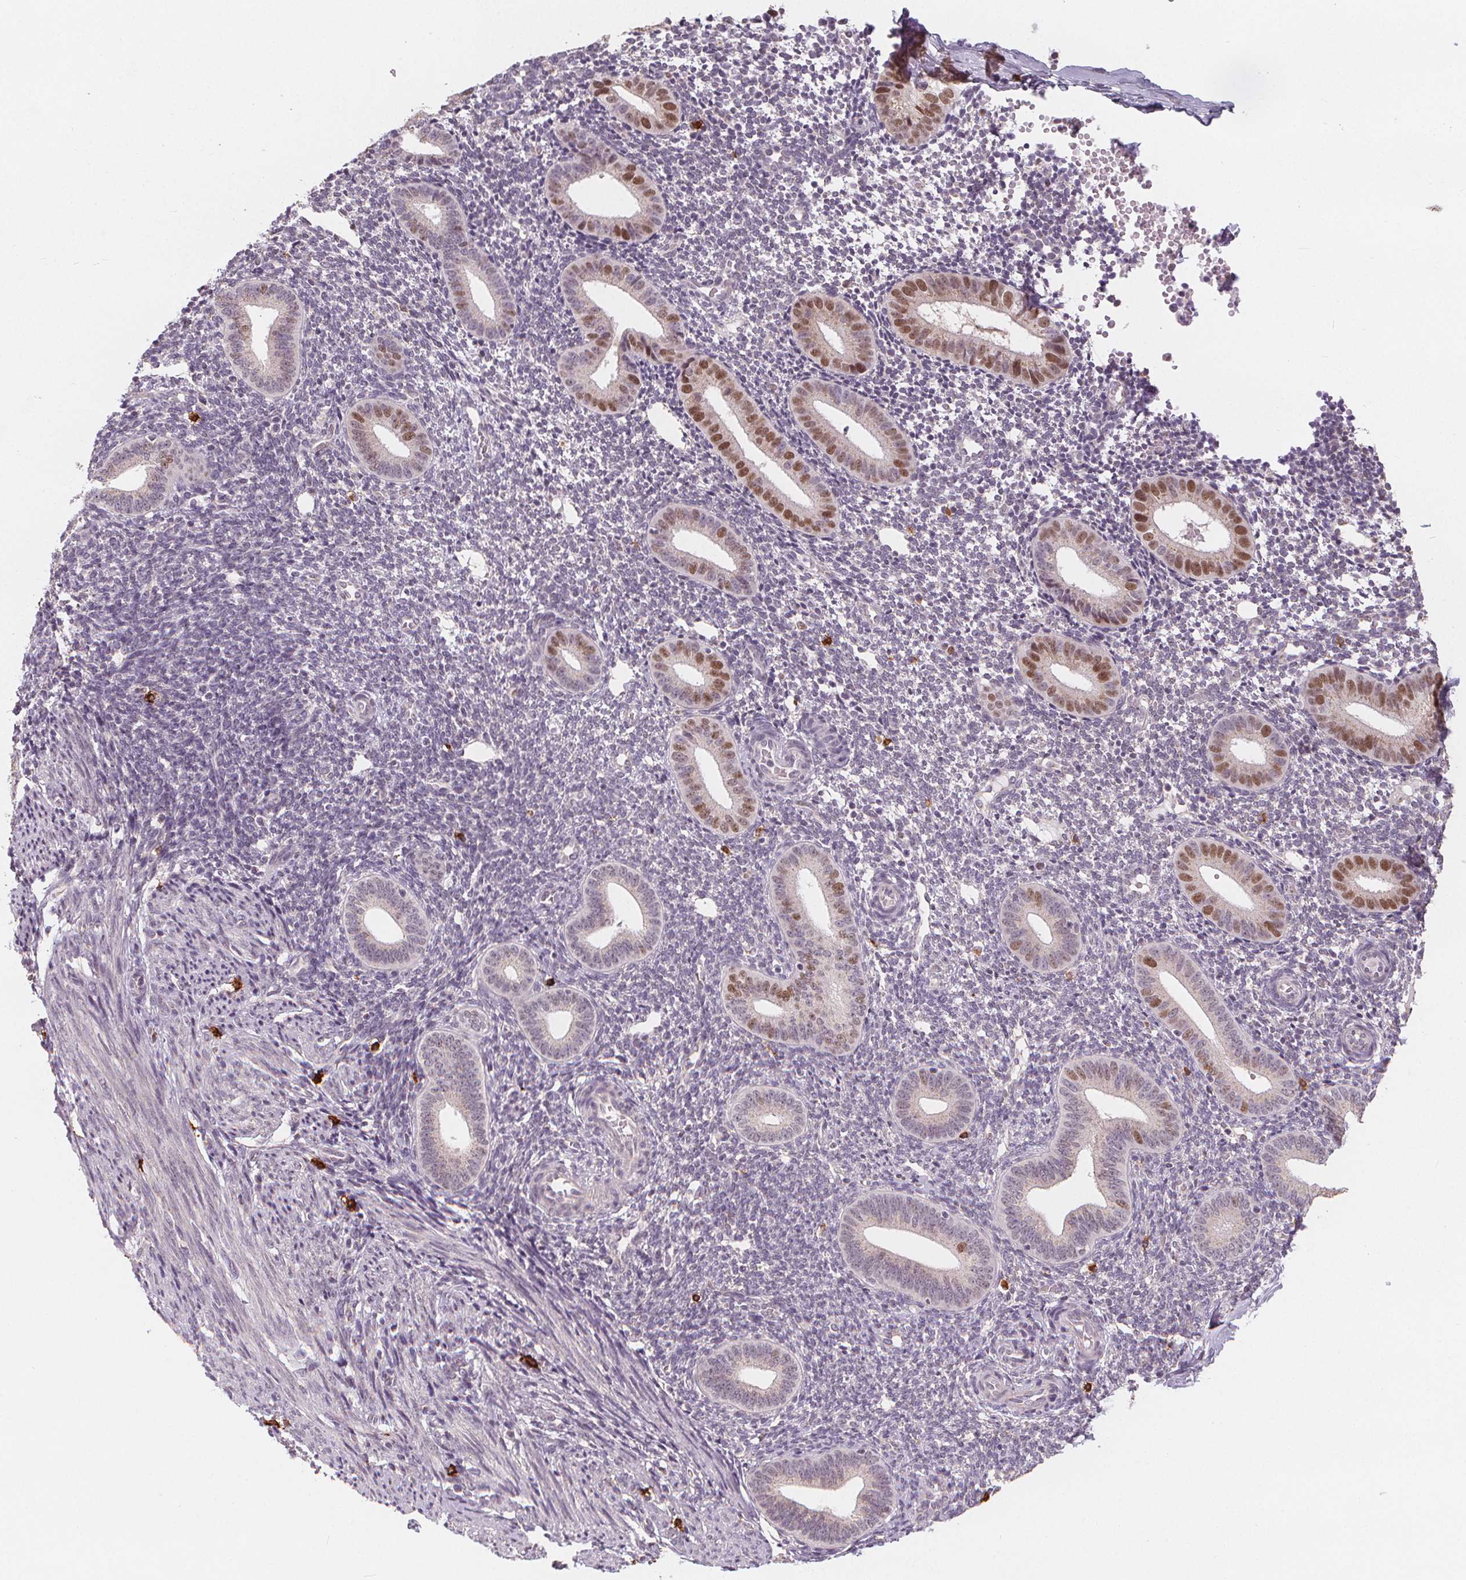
{"staining": {"intensity": "negative", "quantity": "none", "location": "none"}, "tissue": "endometrium", "cell_type": "Cells in endometrial stroma", "image_type": "normal", "snomed": [{"axis": "morphology", "description": "Normal tissue, NOS"}, {"axis": "topography", "description": "Endometrium"}], "caption": "DAB immunohistochemical staining of unremarkable human endometrium displays no significant staining in cells in endometrial stroma.", "gene": "TIPIN", "patient": {"sex": "female", "age": 40}}